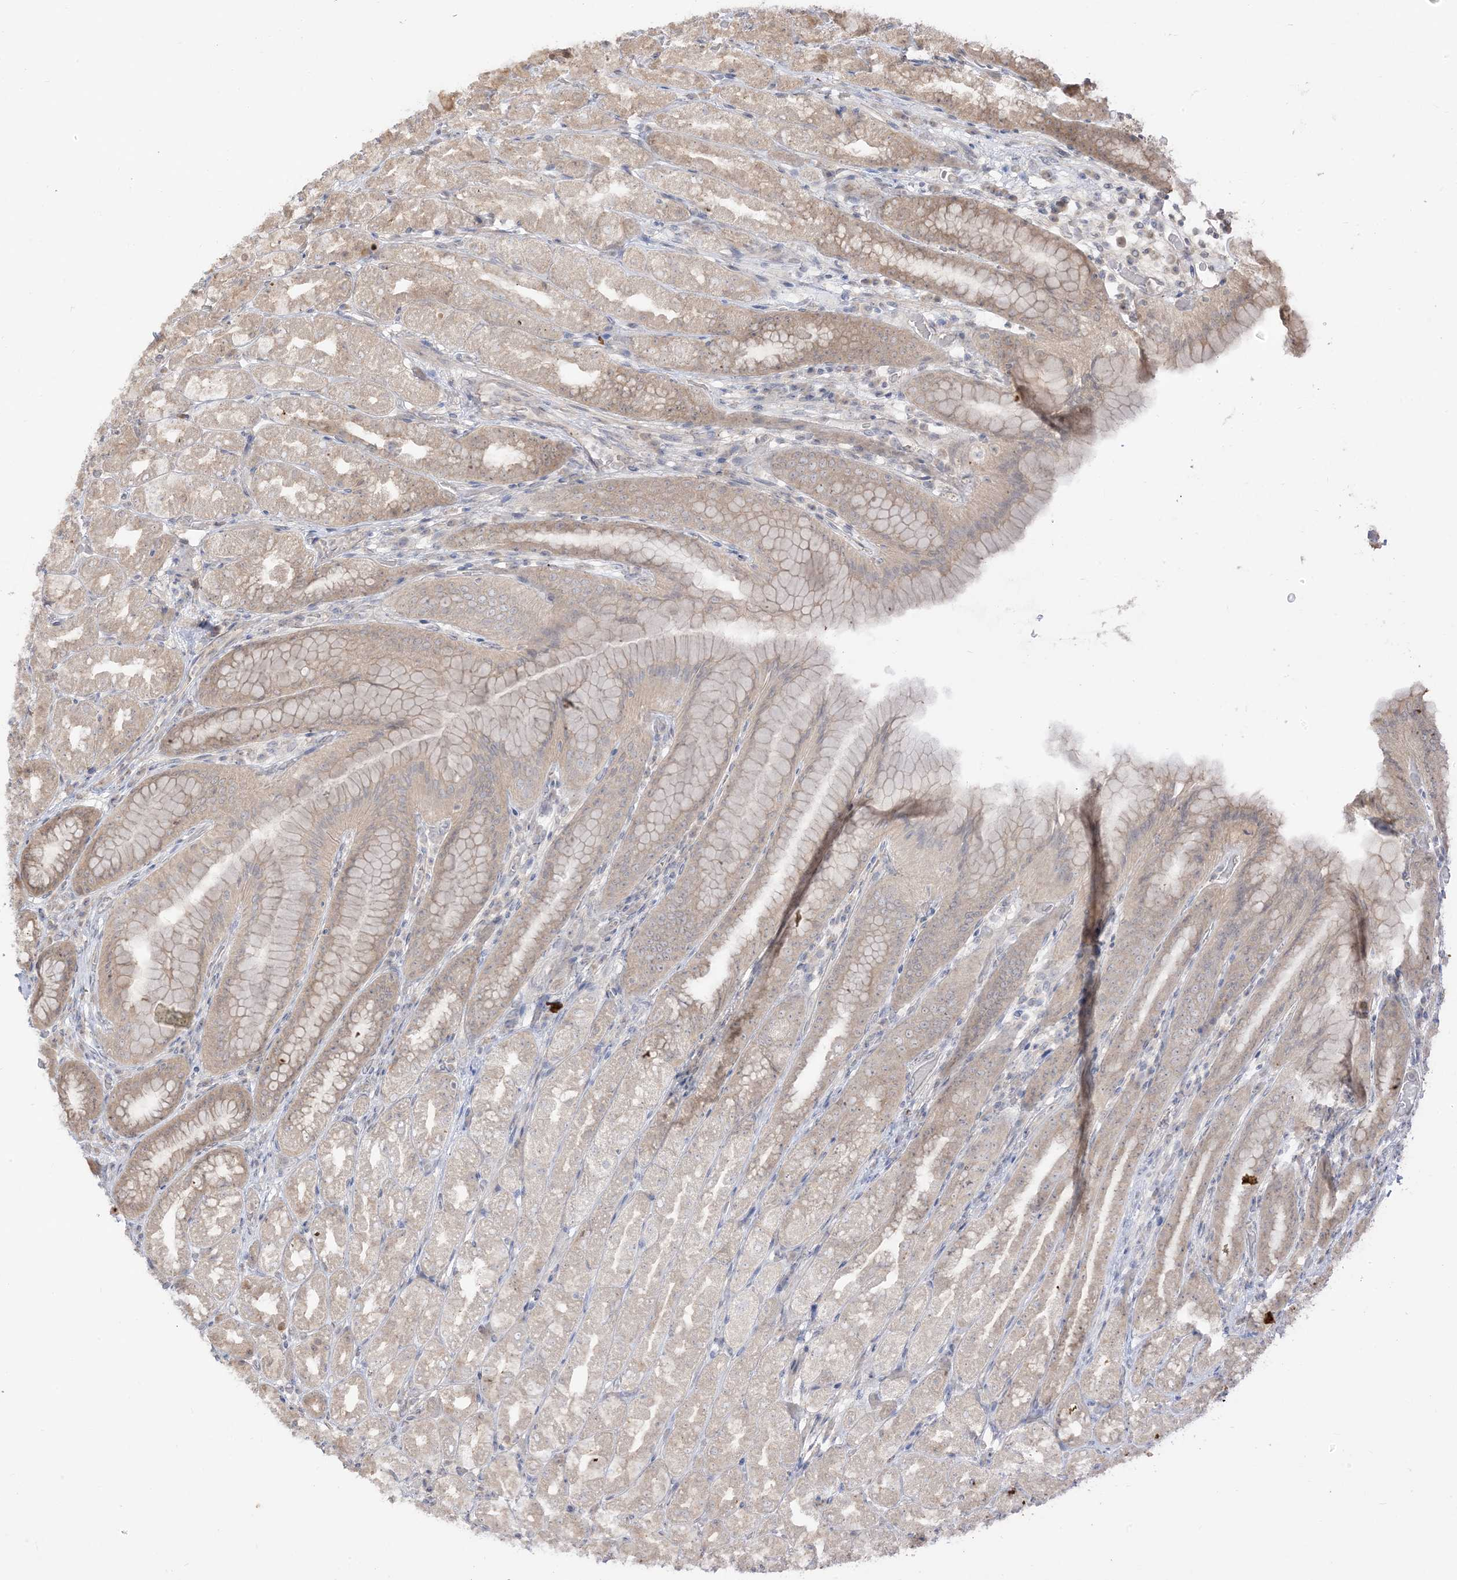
{"staining": {"intensity": "weak", "quantity": "25%-75%", "location": "cytoplasmic/membranous"}, "tissue": "stomach", "cell_type": "Glandular cells", "image_type": "normal", "snomed": [{"axis": "morphology", "description": "Normal tissue, NOS"}, {"axis": "topography", "description": "Stomach, upper"}], "caption": "This is a photomicrograph of immunohistochemistry (IHC) staining of normal stomach, which shows weak expression in the cytoplasmic/membranous of glandular cells.", "gene": "TBCC", "patient": {"sex": "male", "age": 68}}